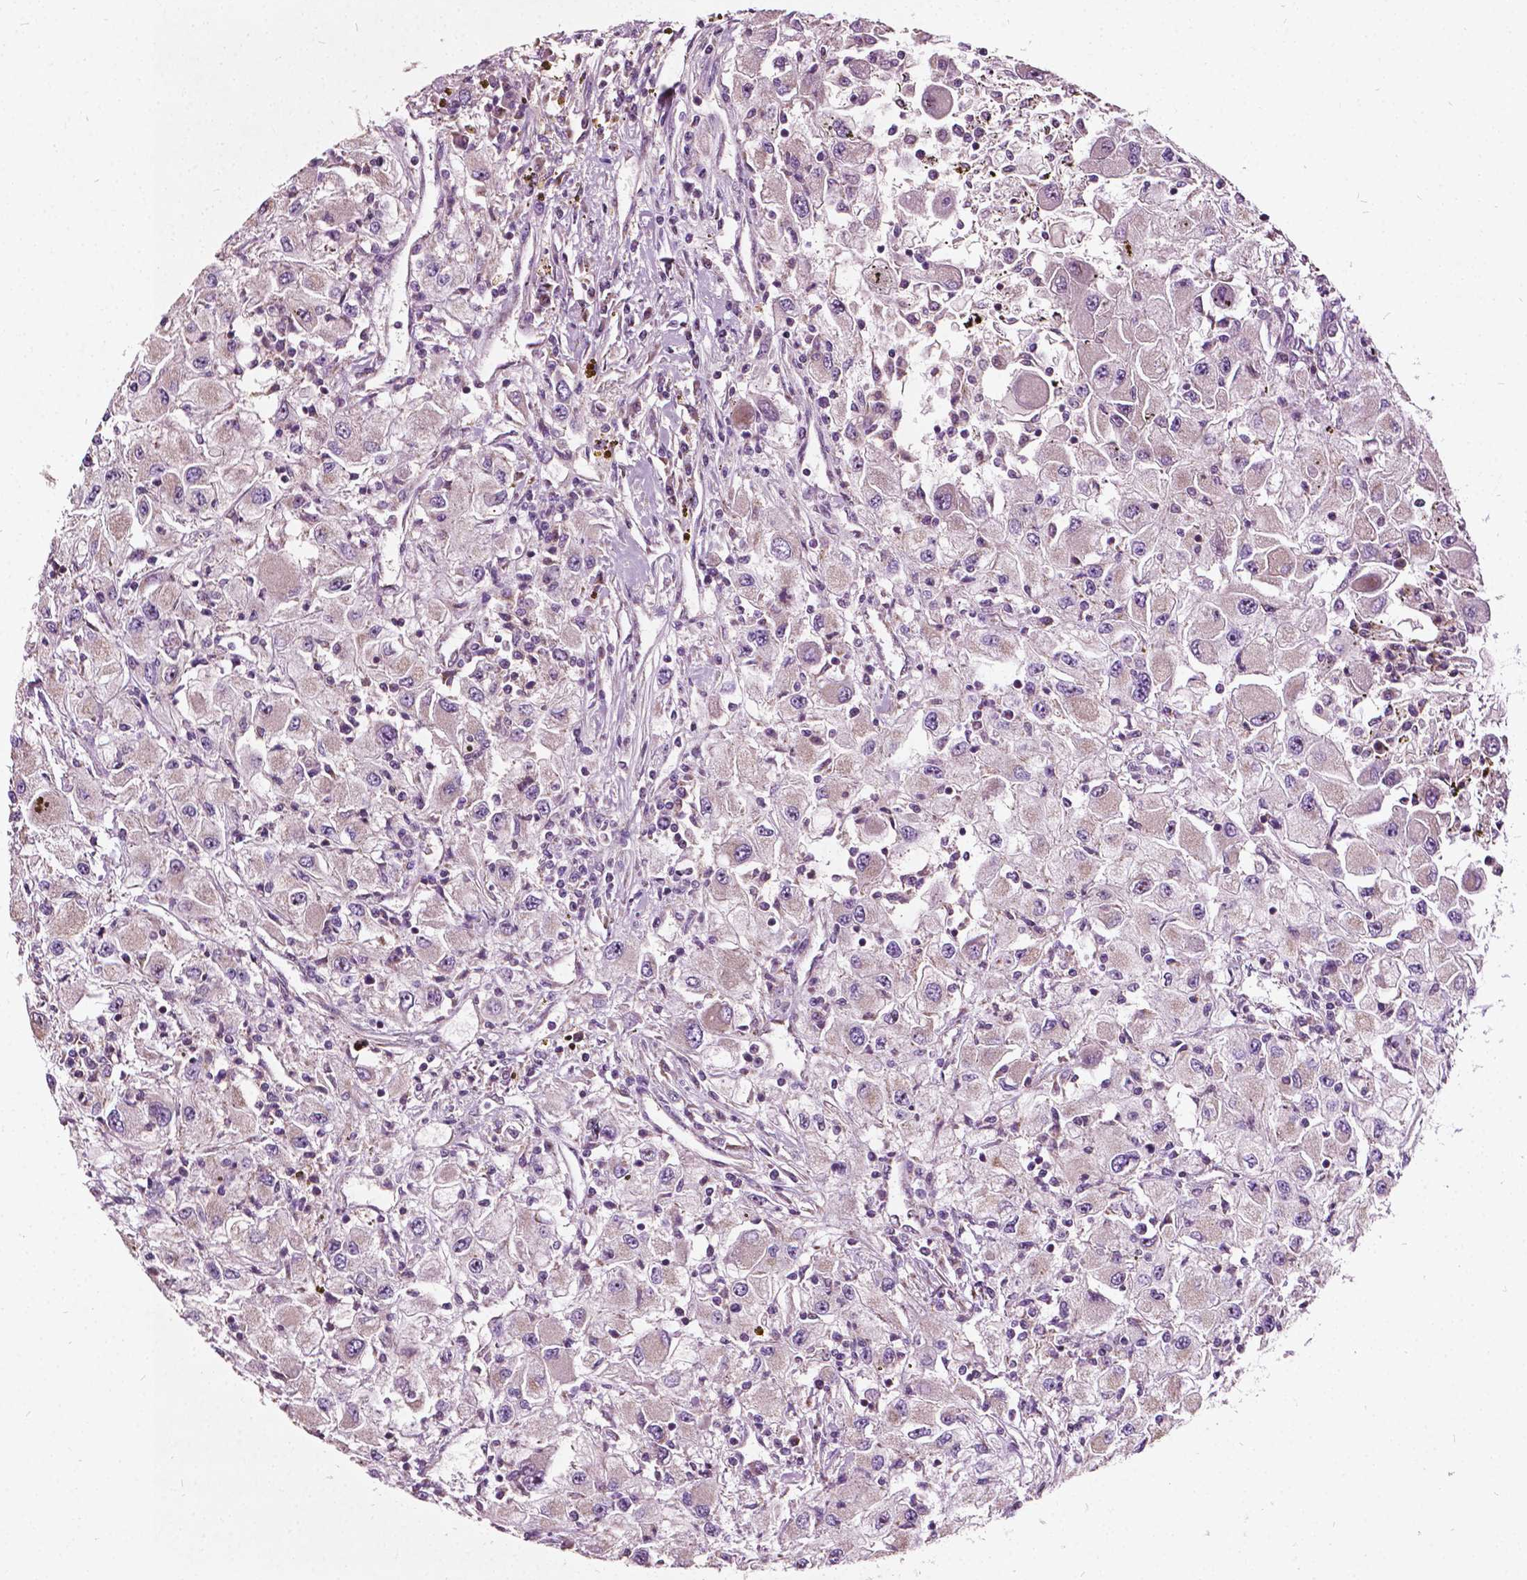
{"staining": {"intensity": "weak", "quantity": "<25%", "location": "cytoplasmic/membranous"}, "tissue": "renal cancer", "cell_type": "Tumor cells", "image_type": "cancer", "snomed": [{"axis": "morphology", "description": "Adenocarcinoma, NOS"}, {"axis": "topography", "description": "Kidney"}], "caption": "High power microscopy image of an immunohistochemistry (IHC) micrograph of renal adenocarcinoma, revealing no significant expression in tumor cells.", "gene": "ODF3L2", "patient": {"sex": "female", "age": 67}}